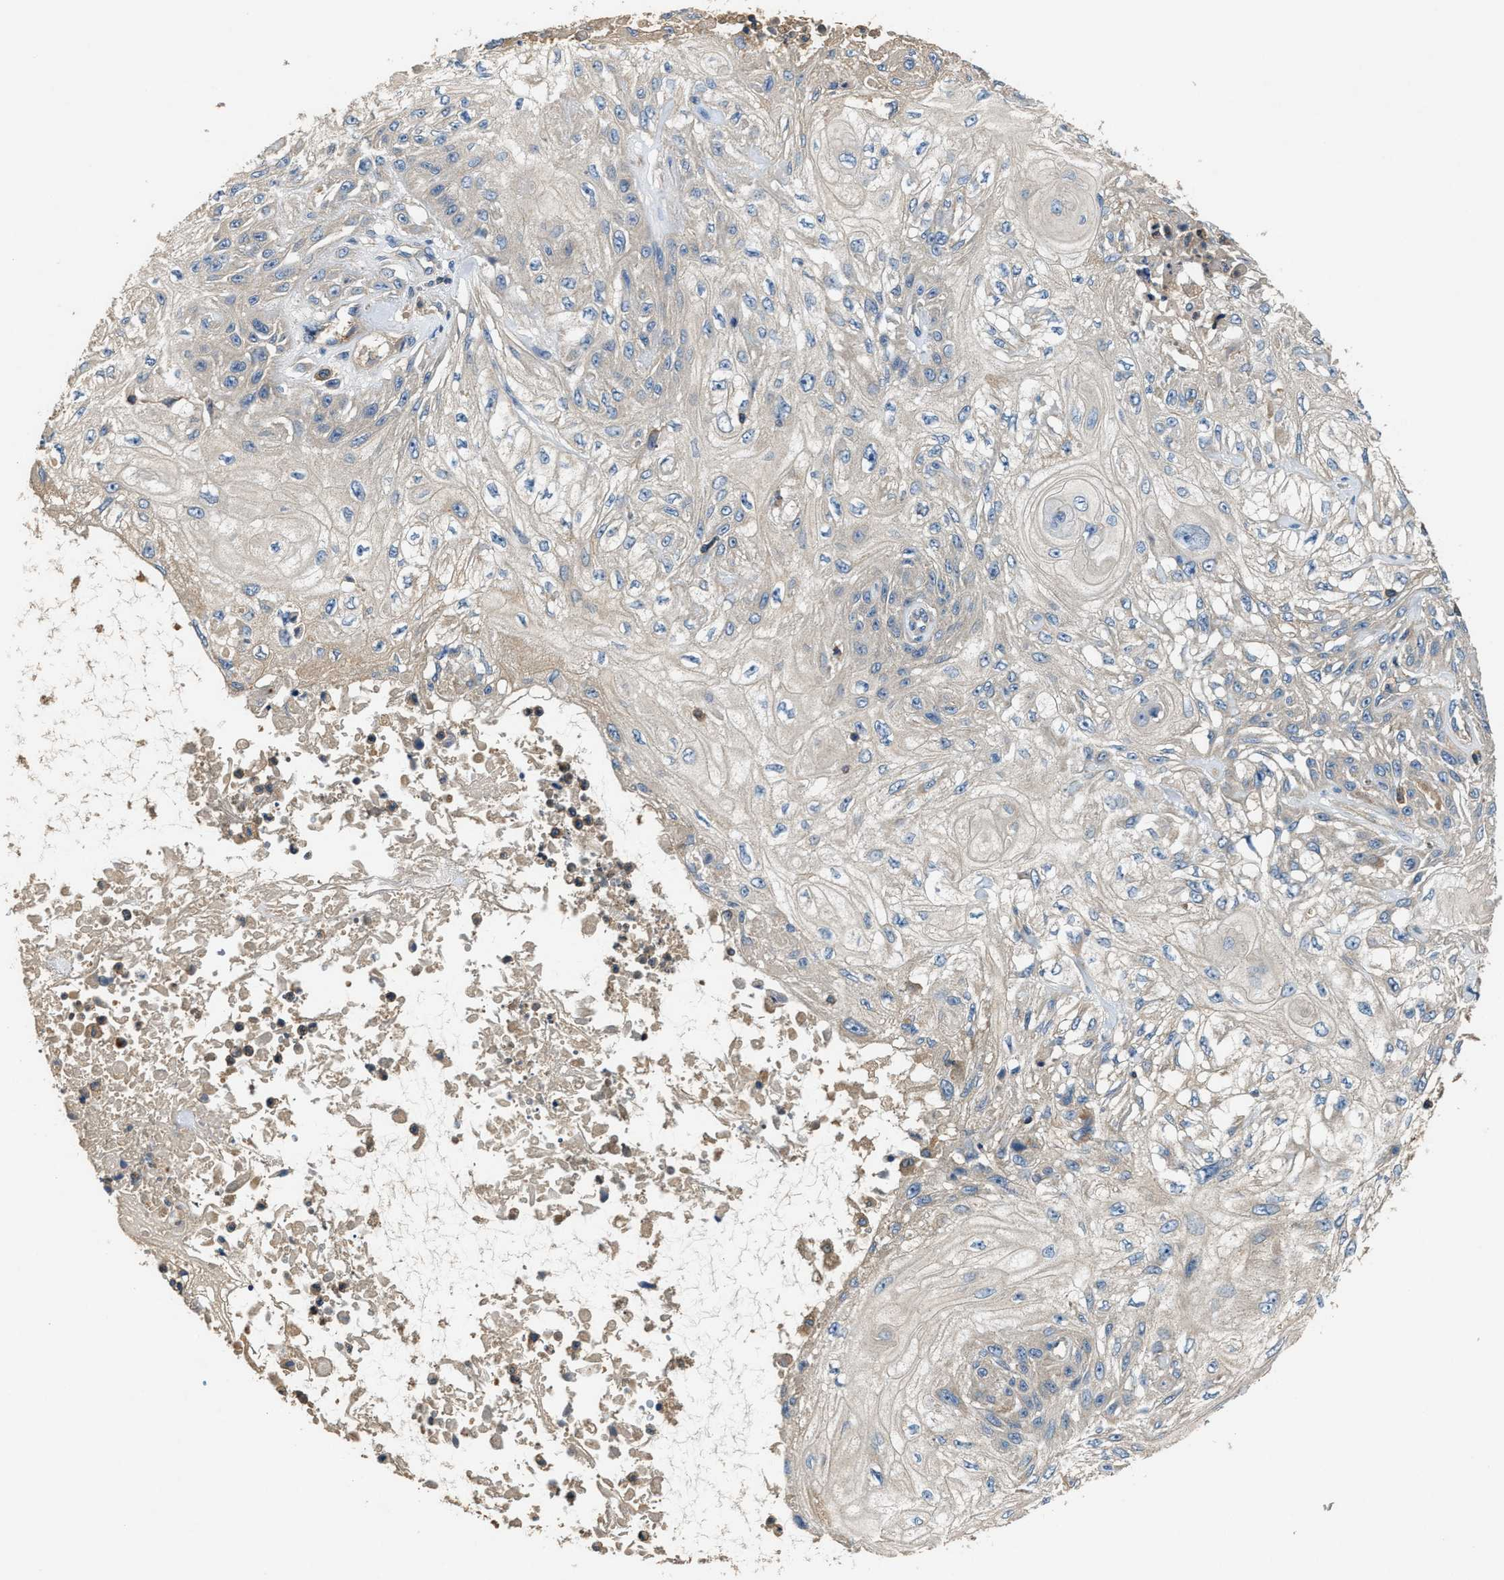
{"staining": {"intensity": "weak", "quantity": "<25%", "location": "cytoplasmic/membranous"}, "tissue": "skin cancer", "cell_type": "Tumor cells", "image_type": "cancer", "snomed": [{"axis": "morphology", "description": "Squamous cell carcinoma, NOS"}, {"axis": "morphology", "description": "Squamous cell carcinoma, metastatic, NOS"}, {"axis": "topography", "description": "Skin"}, {"axis": "topography", "description": "Lymph node"}], "caption": "The IHC micrograph has no significant positivity in tumor cells of metastatic squamous cell carcinoma (skin) tissue. (DAB immunohistochemistry (IHC) with hematoxylin counter stain).", "gene": "BLOC1S1", "patient": {"sex": "male", "age": 75}}